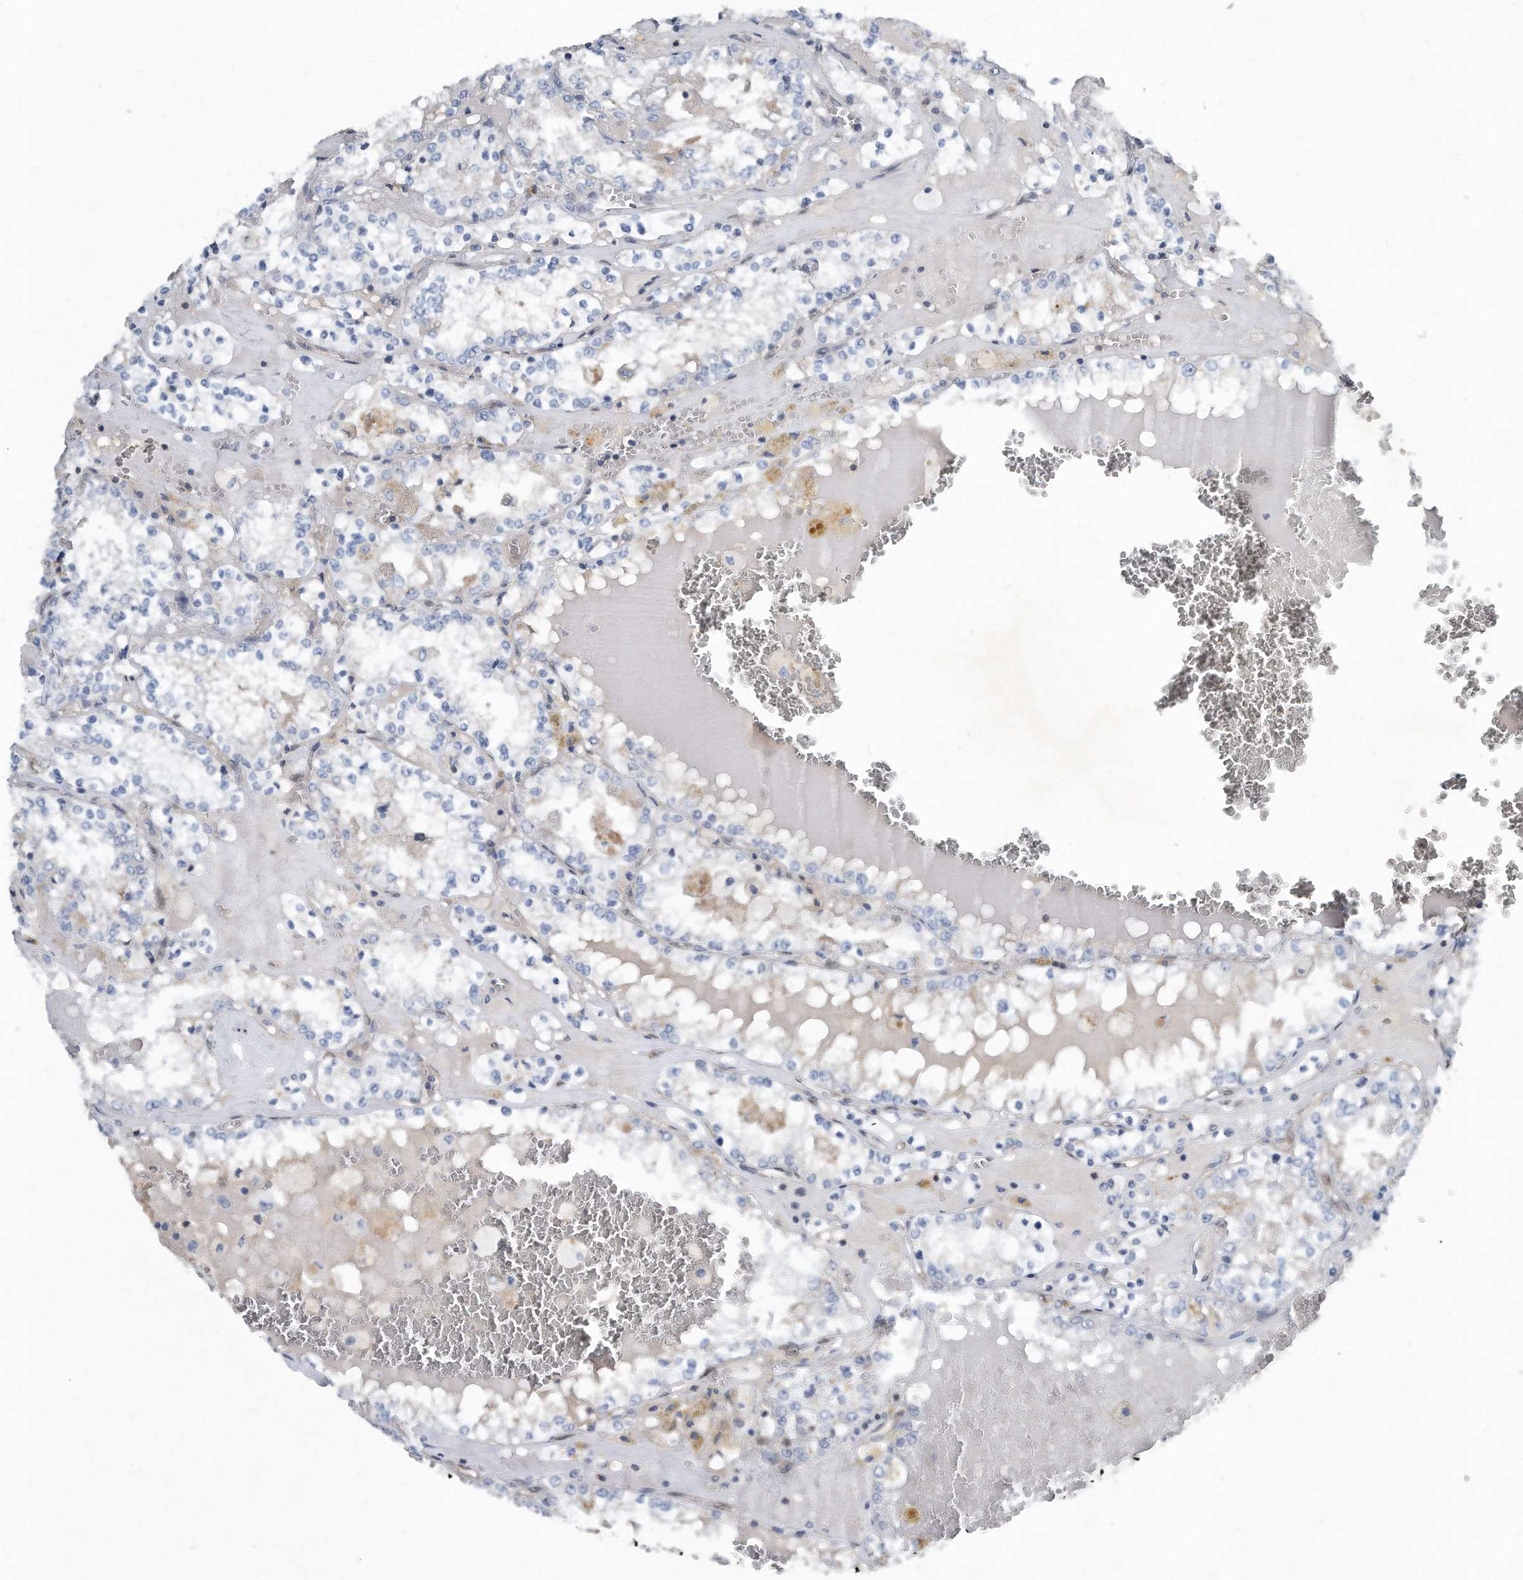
{"staining": {"intensity": "negative", "quantity": "none", "location": "none"}, "tissue": "renal cancer", "cell_type": "Tumor cells", "image_type": "cancer", "snomed": [{"axis": "morphology", "description": "Adenocarcinoma, NOS"}, {"axis": "topography", "description": "Kidney"}], "caption": "Renal cancer was stained to show a protein in brown. There is no significant positivity in tumor cells.", "gene": "MAP2K6", "patient": {"sex": "female", "age": 56}}